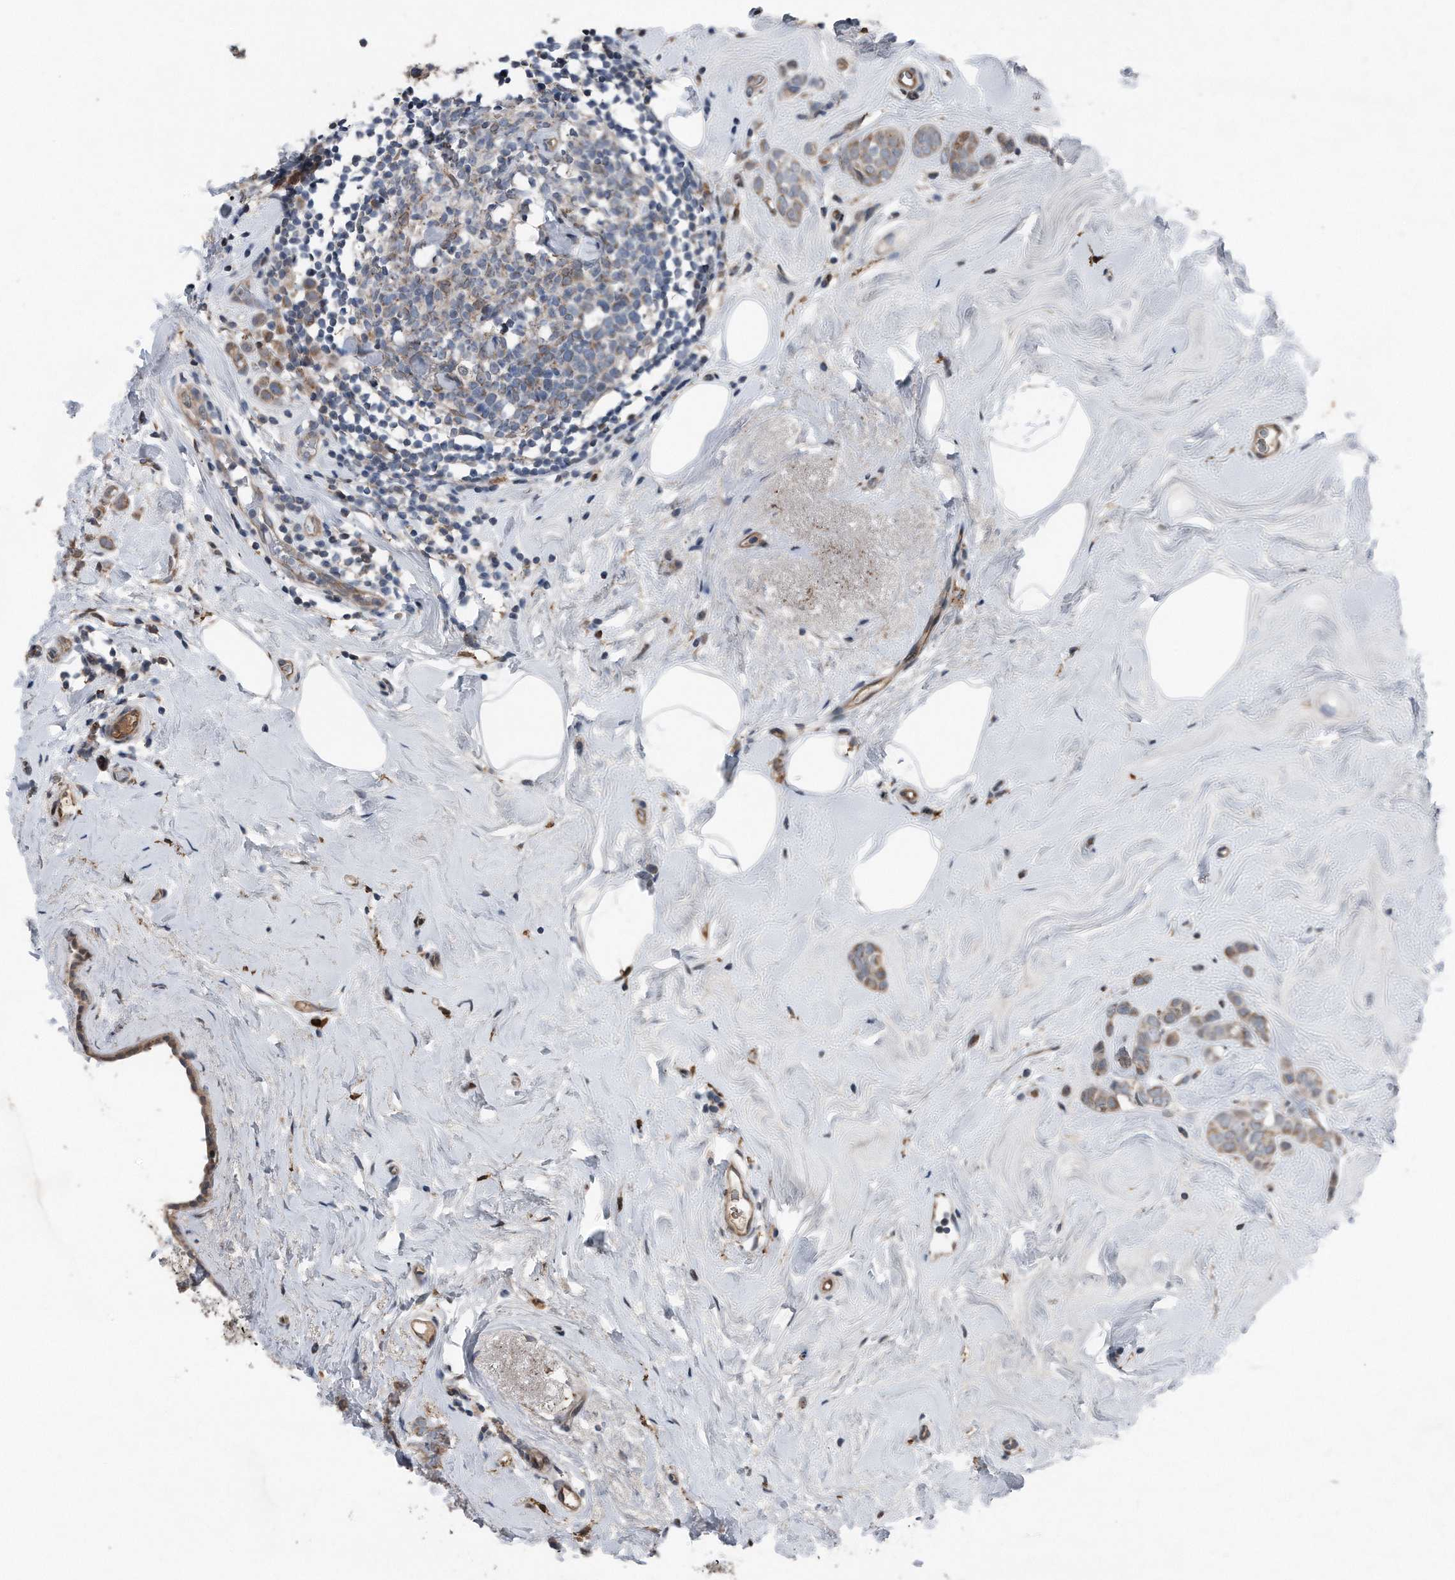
{"staining": {"intensity": "weak", "quantity": ">75%", "location": "cytoplasmic/membranous"}, "tissue": "breast cancer", "cell_type": "Tumor cells", "image_type": "cancer", "snomed": [{"axis": "morphology", "description": "Lobular carcinoma"}, {"axis": "topography", "description": "Breast"}], "caption": "Immunohistochemical staining of human breast cancer (lobular carcinoma) exhibits low levels of weak cytoplasmic/membranous protein expression in approximately >75% of tumor cells.", "gene": "DST", "patient": {"sex": "female", "age": 47}}